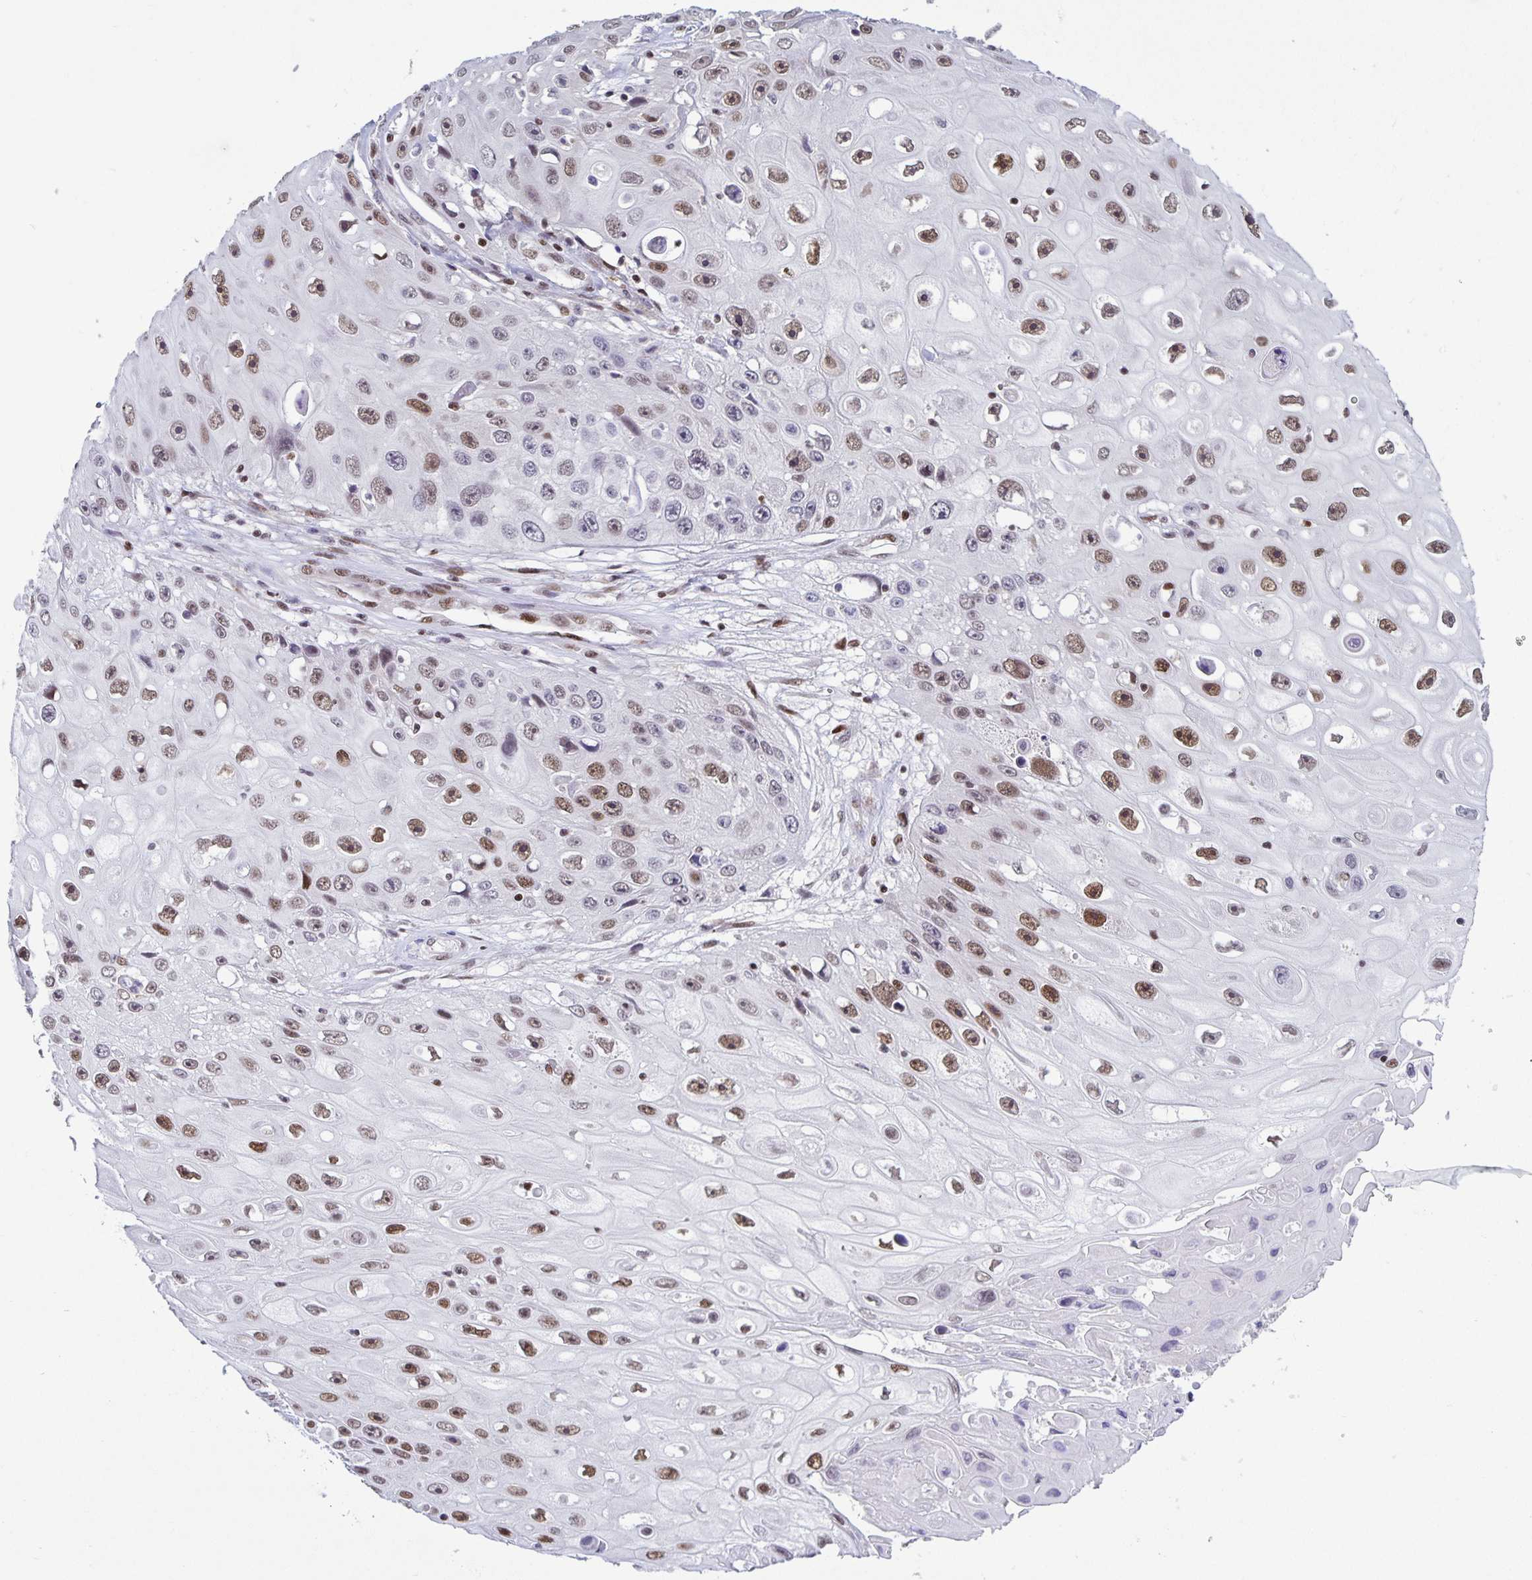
{"staining": {"intensity": "moderate", "quantity": ">75%", "location": "nuclear"}, "tissue": "skin cancer", "cell_type": "Tumor cells", "image_type": "cancer", "snomed": [{"axis": "morphology", "description": "Squamous cell carcinoma, NOS"}, {"axis": "topography", "description": "Skin"}], "caption": "Protein expression analysis of human skin squamous cell carcinoma reveals moderate nuclear staining in approximately >75% of tumor cells.", "gene": "JUND", "patient": {"sex": "male", "age": 82}}